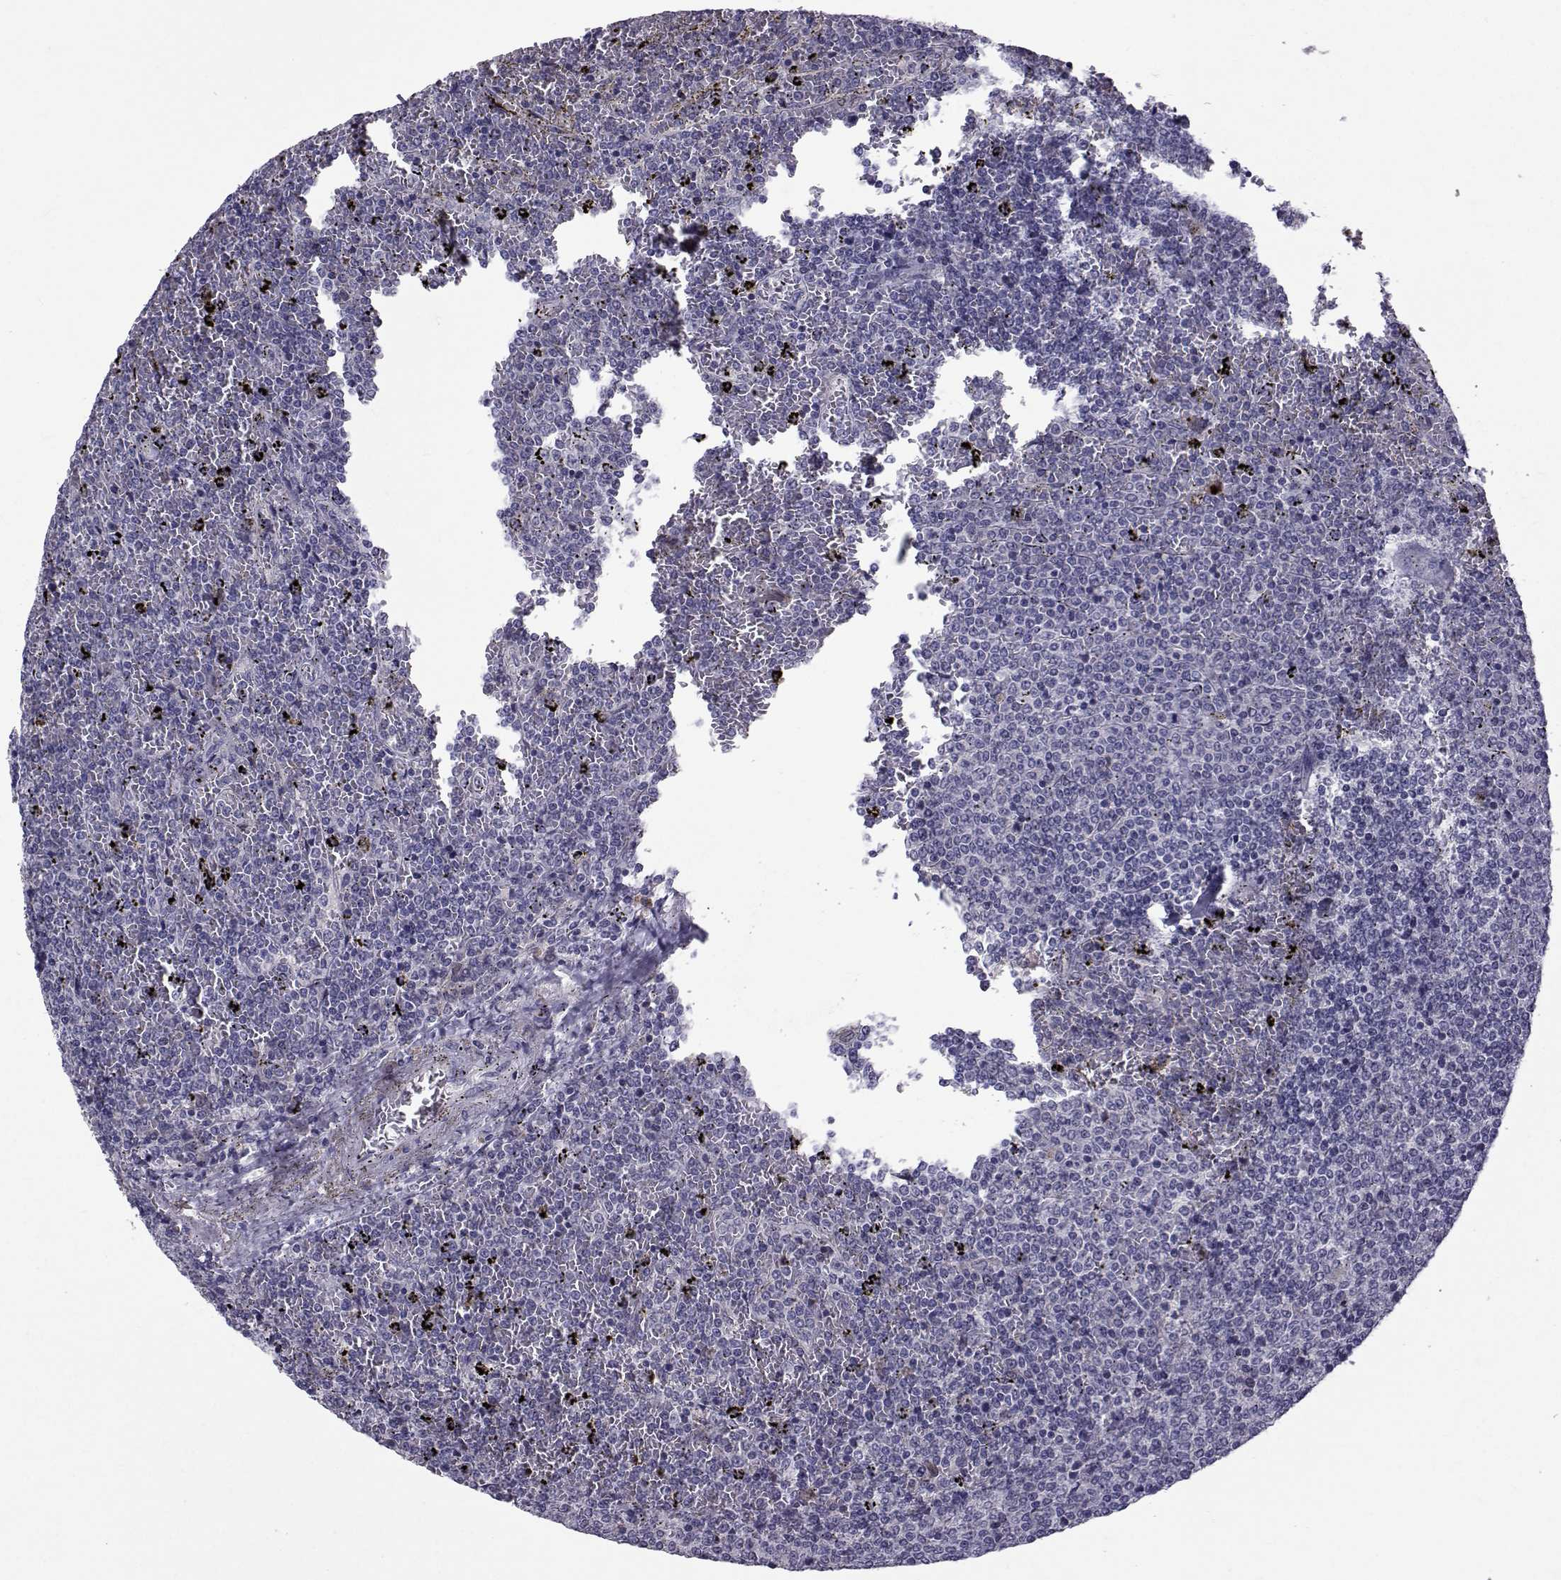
{"staining": {"intensity": "negative", "quantity": "none", "location": "none"}, "tissue": "lymphoma", "cell_type": "Tumor cells", "image_type": "cancer", "snomed": [{"axis": "morphology", "description": "Malignant lymphoma, non-Hodgkin's type, Low grade"}, {"axis": "topography", "description": "Spleen"}], "caption": "High power microscopy micrograph of an IHC histopathology image of lymphoma, revealing no significant positivity in tumor cells.", "gene": "TNFRSF11B", "patient": {"sex": "female", "age": 77}}